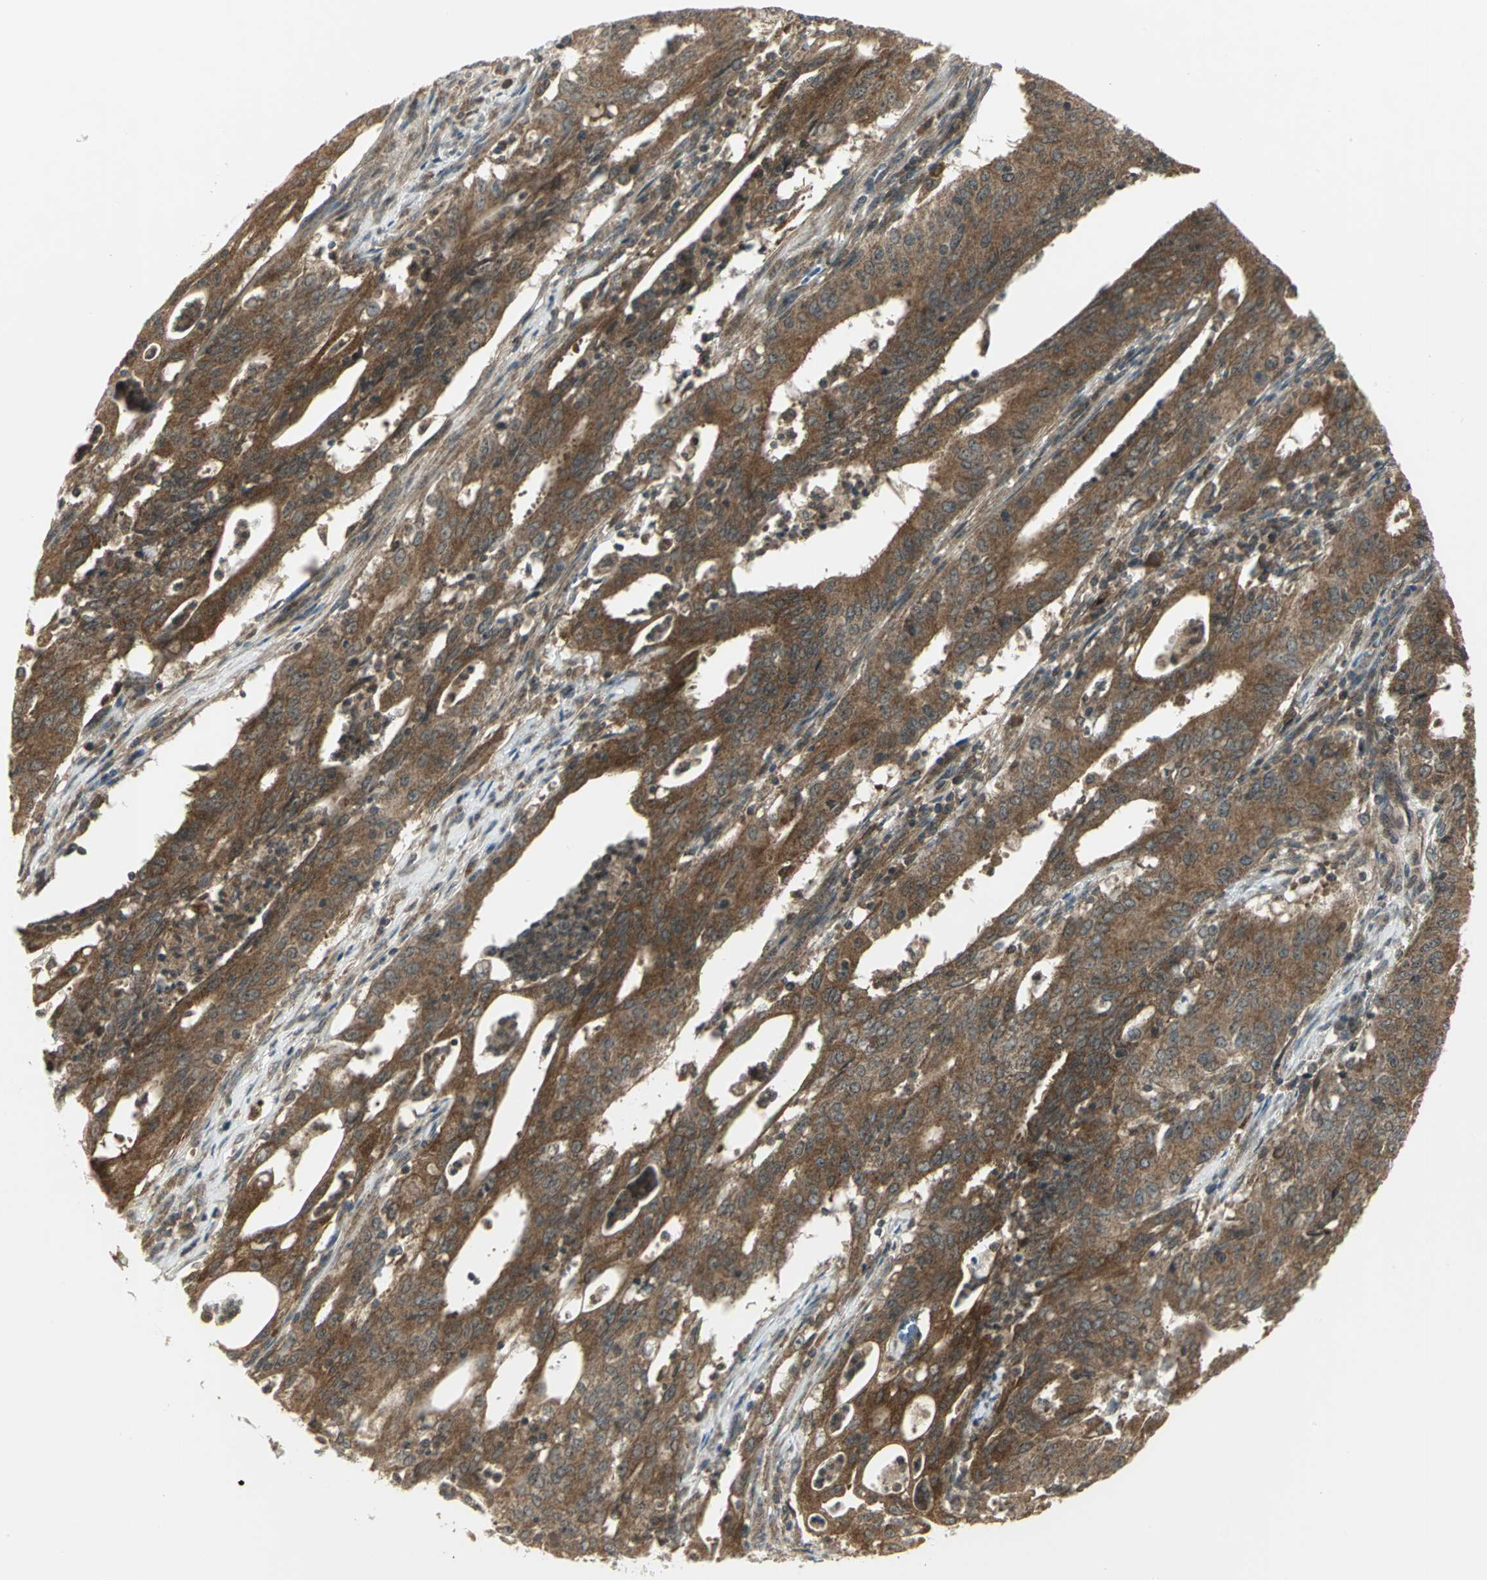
{"staining": {"intensity": "strong", "quantity": ">75%", "location": "cytoplasmic/membranous"}, "tissue": "cervical cancer", "cell_type": "Tumor cells", "image_type": "cancer", "snomed": [{"axis": "morphology", "description": "Adenocarcinoma, NOS"}, {"axis": "topography", "description": "Cervix"}], "caption": "Cervical cancer (adenocarcinoma) tissue demonstrates strong cytoplasmic/membranous staining in approximately >75% of tumor cells The protein is stained brown, and the nuclei are stained in blue (DAB (3,3'-diaminobenzidine) IHC with brightfield microscopy, high magnification).", "gene": "MAPK8IP3", "patient": {"sex": "female", "age": 44}}